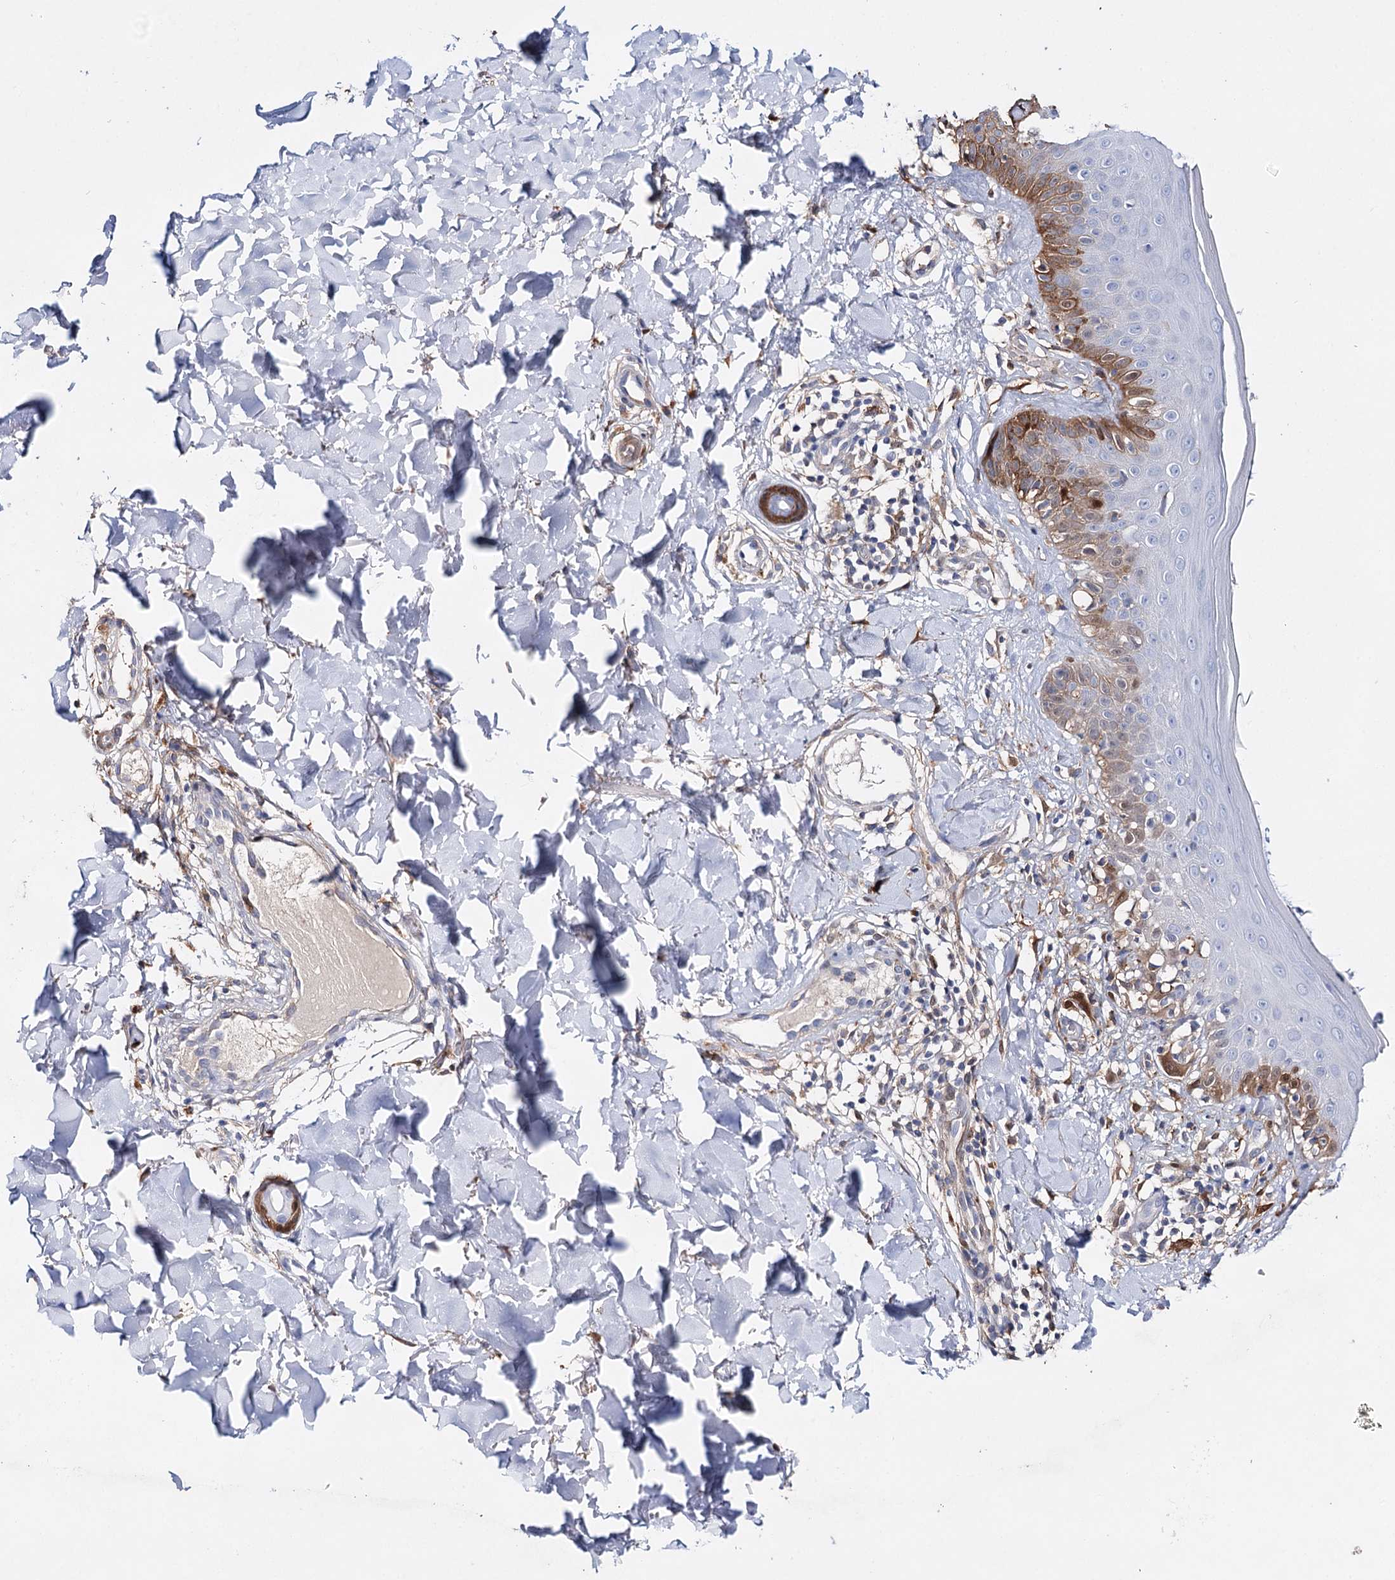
{"staining": {"intensity": "moderate", "quantity": ">75%", "location": "cytoplasmic/membranous"}, "tissue": "skin", "cell_type": "Fibroblasts", "image_type": "normal", "snomed": [{"axis": "morphology", "description": "Normal tissue, NOS"}, {"axis": "topography", "description": "Skin"}], "caption": "Protein expression analysis of normal skin shows moderate cytoplasmic/membranous expression in about >75% of fibroblasts.", "gene": "CFAP46", "patient": {"sex": "male", "age": 52}}